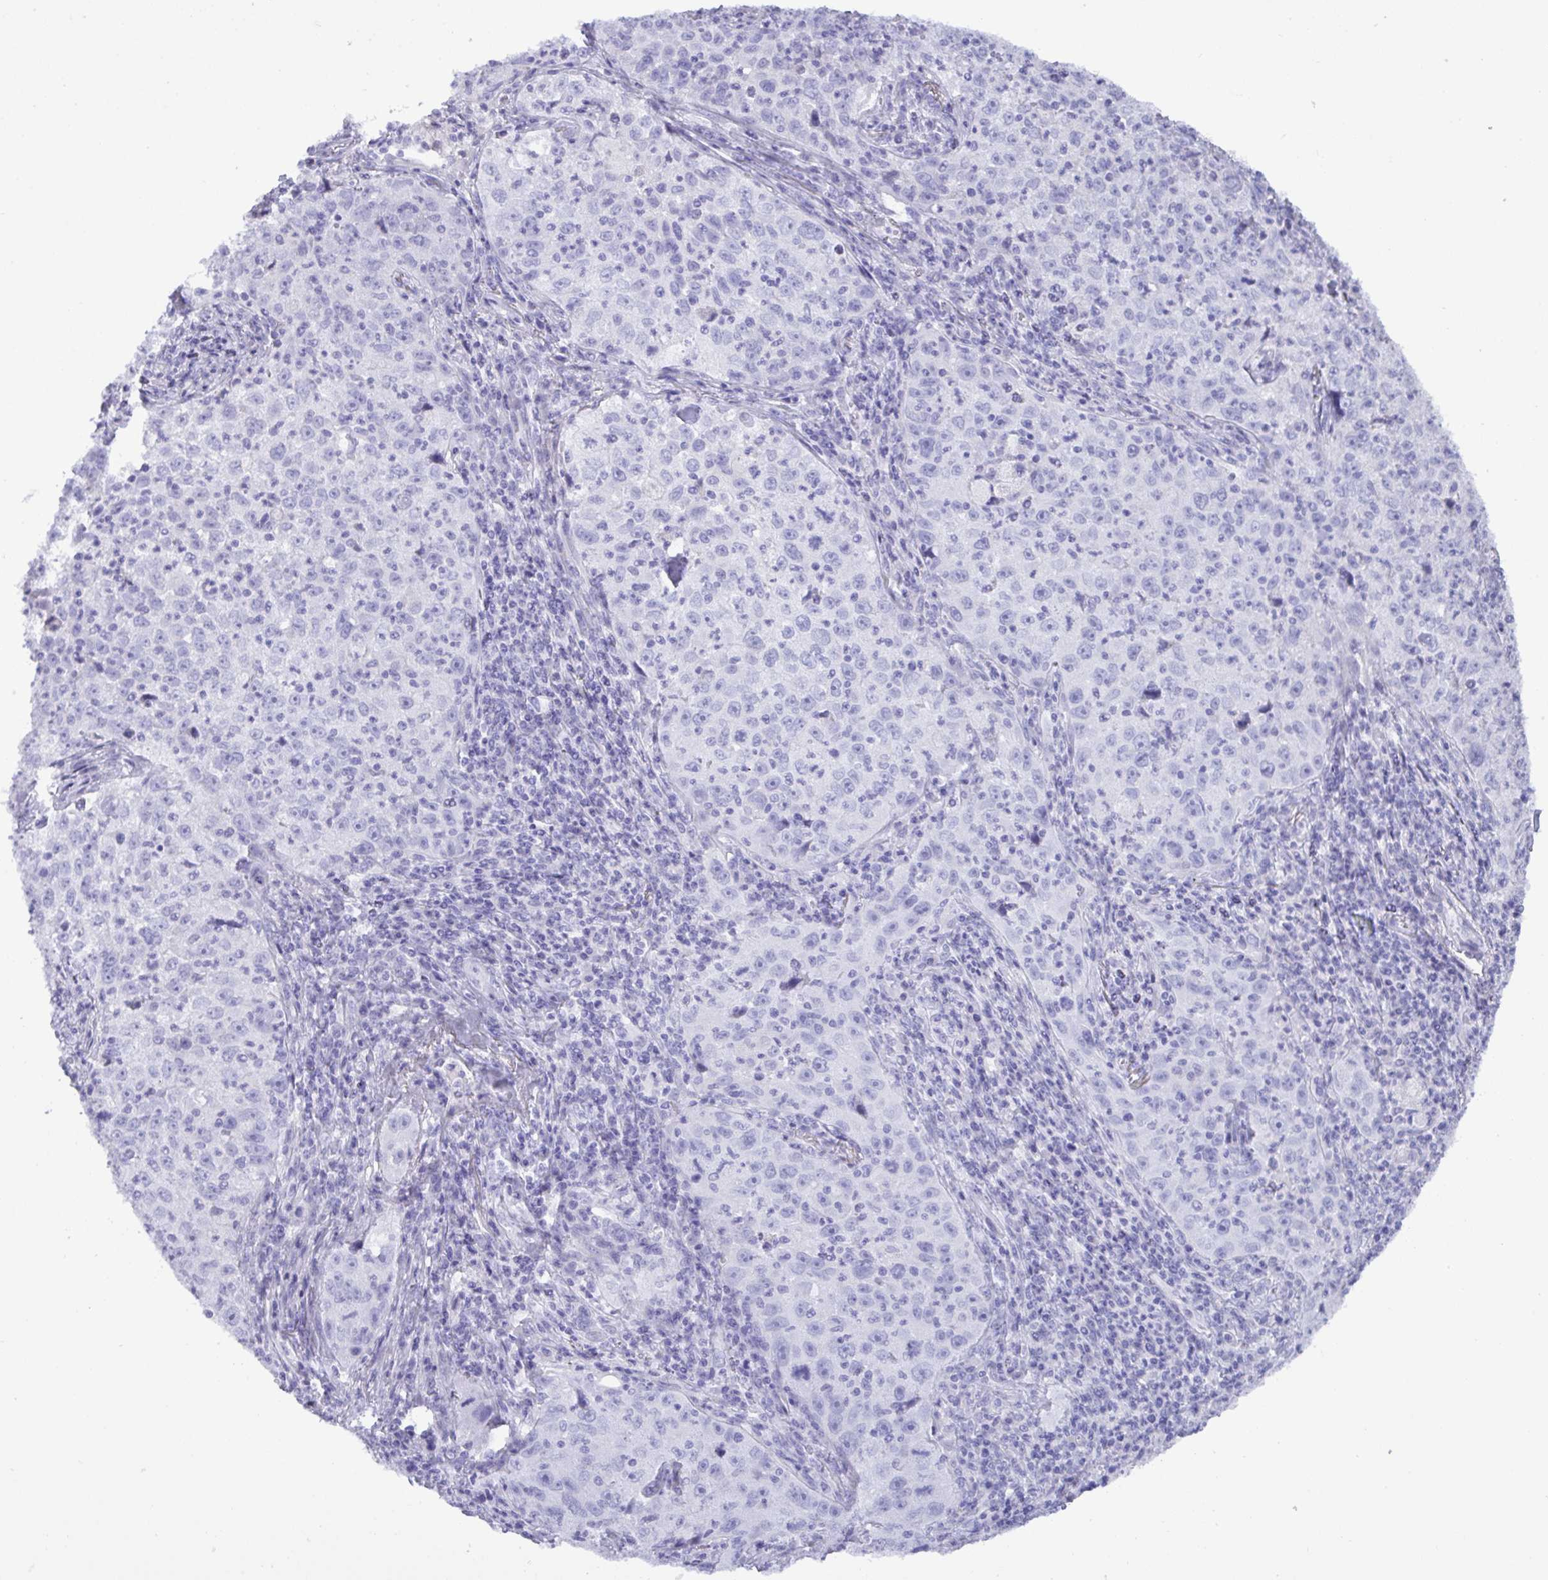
{"staining": {"intensity": "negative", "quantity": "none", "location": "none"}, "tissue": "lung cancer", "cell_type": "Tumor cells", "image_type": "cancer", "snomed": [{"axis": "morphology", "description": "Squamous cell carcinoma, NOS"}, {"axis": "topography", "description": "Lung"}], "caption": "A histopathology image of human lung cancer is negative for staining in tumor cells.", "gene": "C4orf33", "patient": {"sex": "male", "age": 71}}